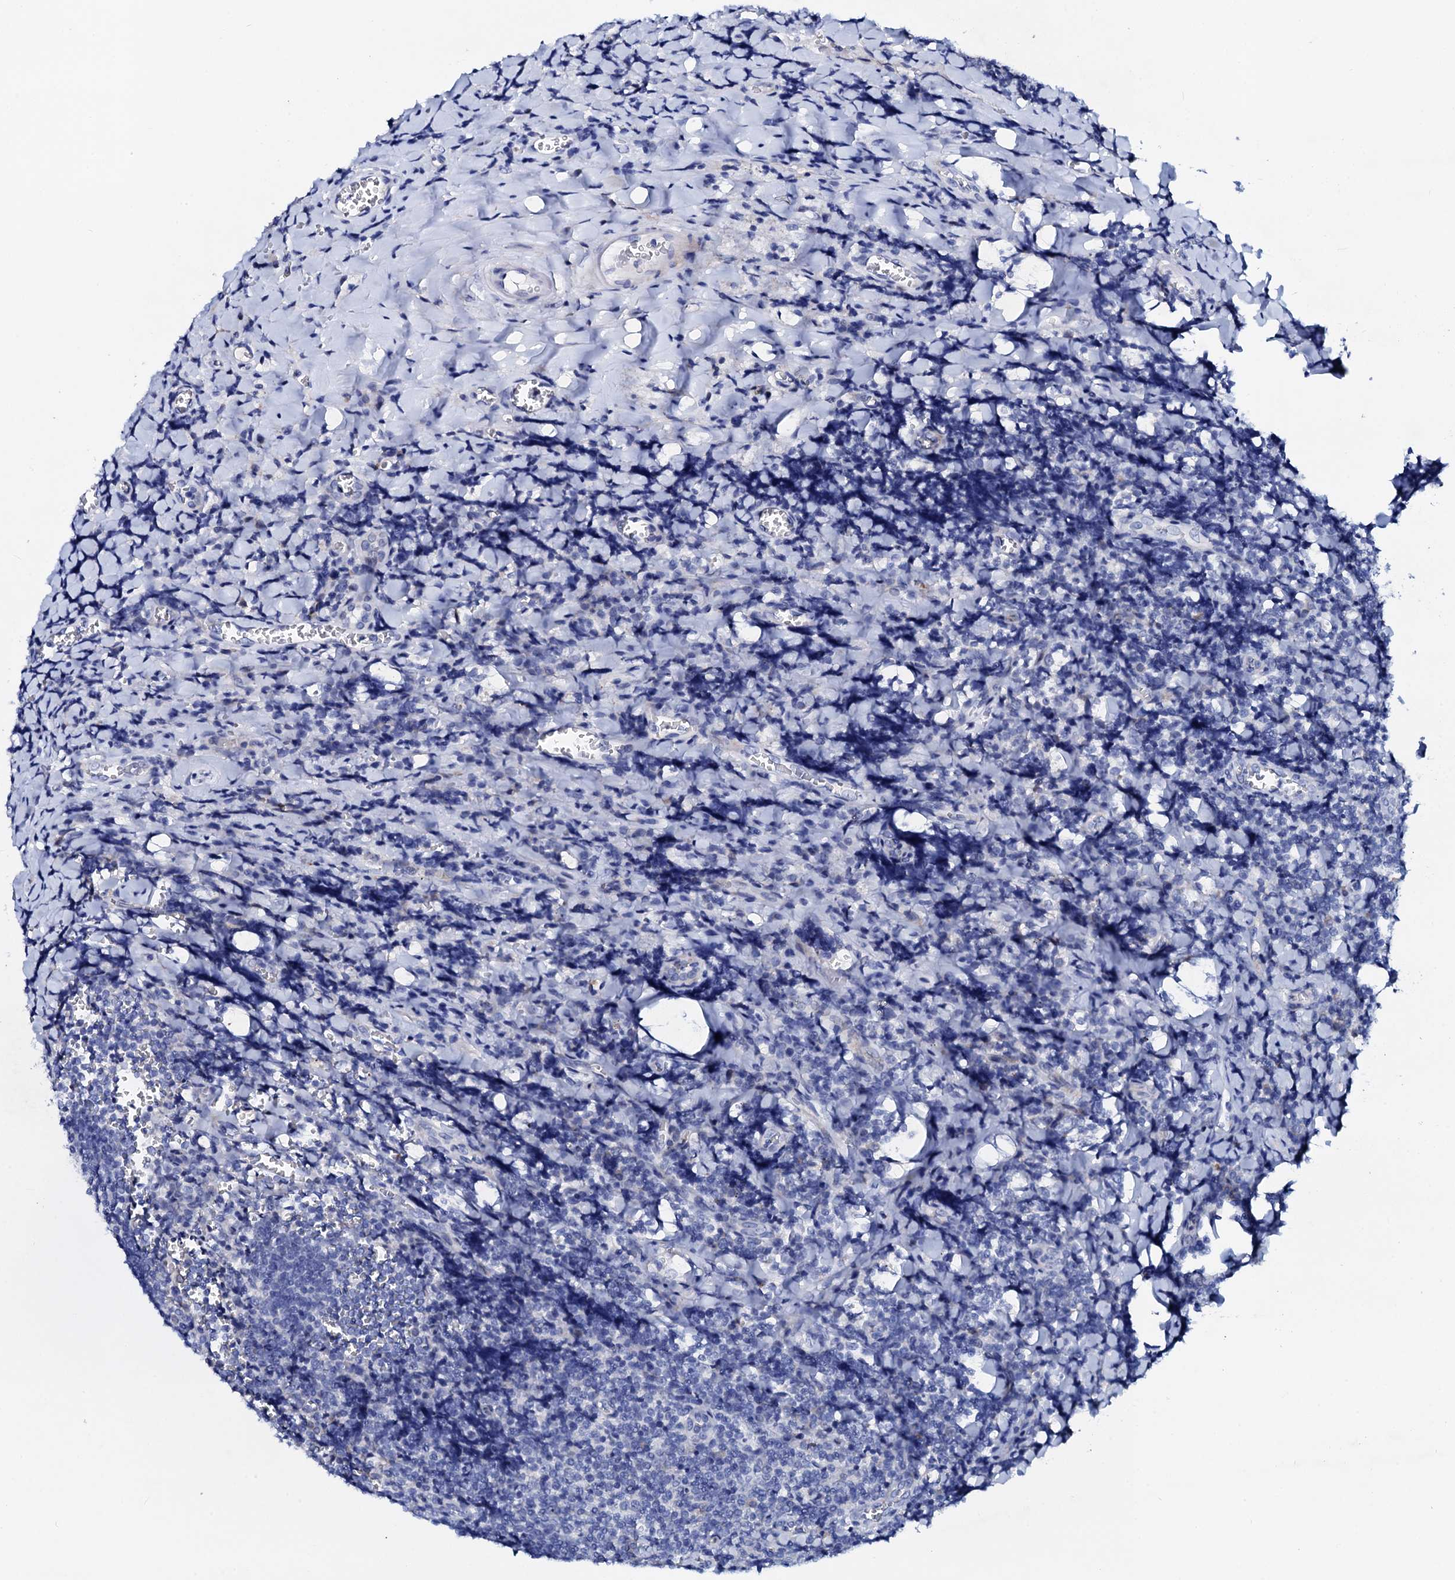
{"staining": {"intensity": "negative", "quantity": "none", "location": "none"}, "tissue": "tonsil", "cell_type": "Germinal center cells", "image_type": "normal", "snomed": [{"axis": "morphology", "description": "Normal tissue, NOS"}, {"axis": "topography", "description": "Tonsil"}], "caption": "The image exhibits no staining of germinal center cells in benign tonsil.", "gene": "TRDN", "patient": {"sex": "male", "age": 27}}